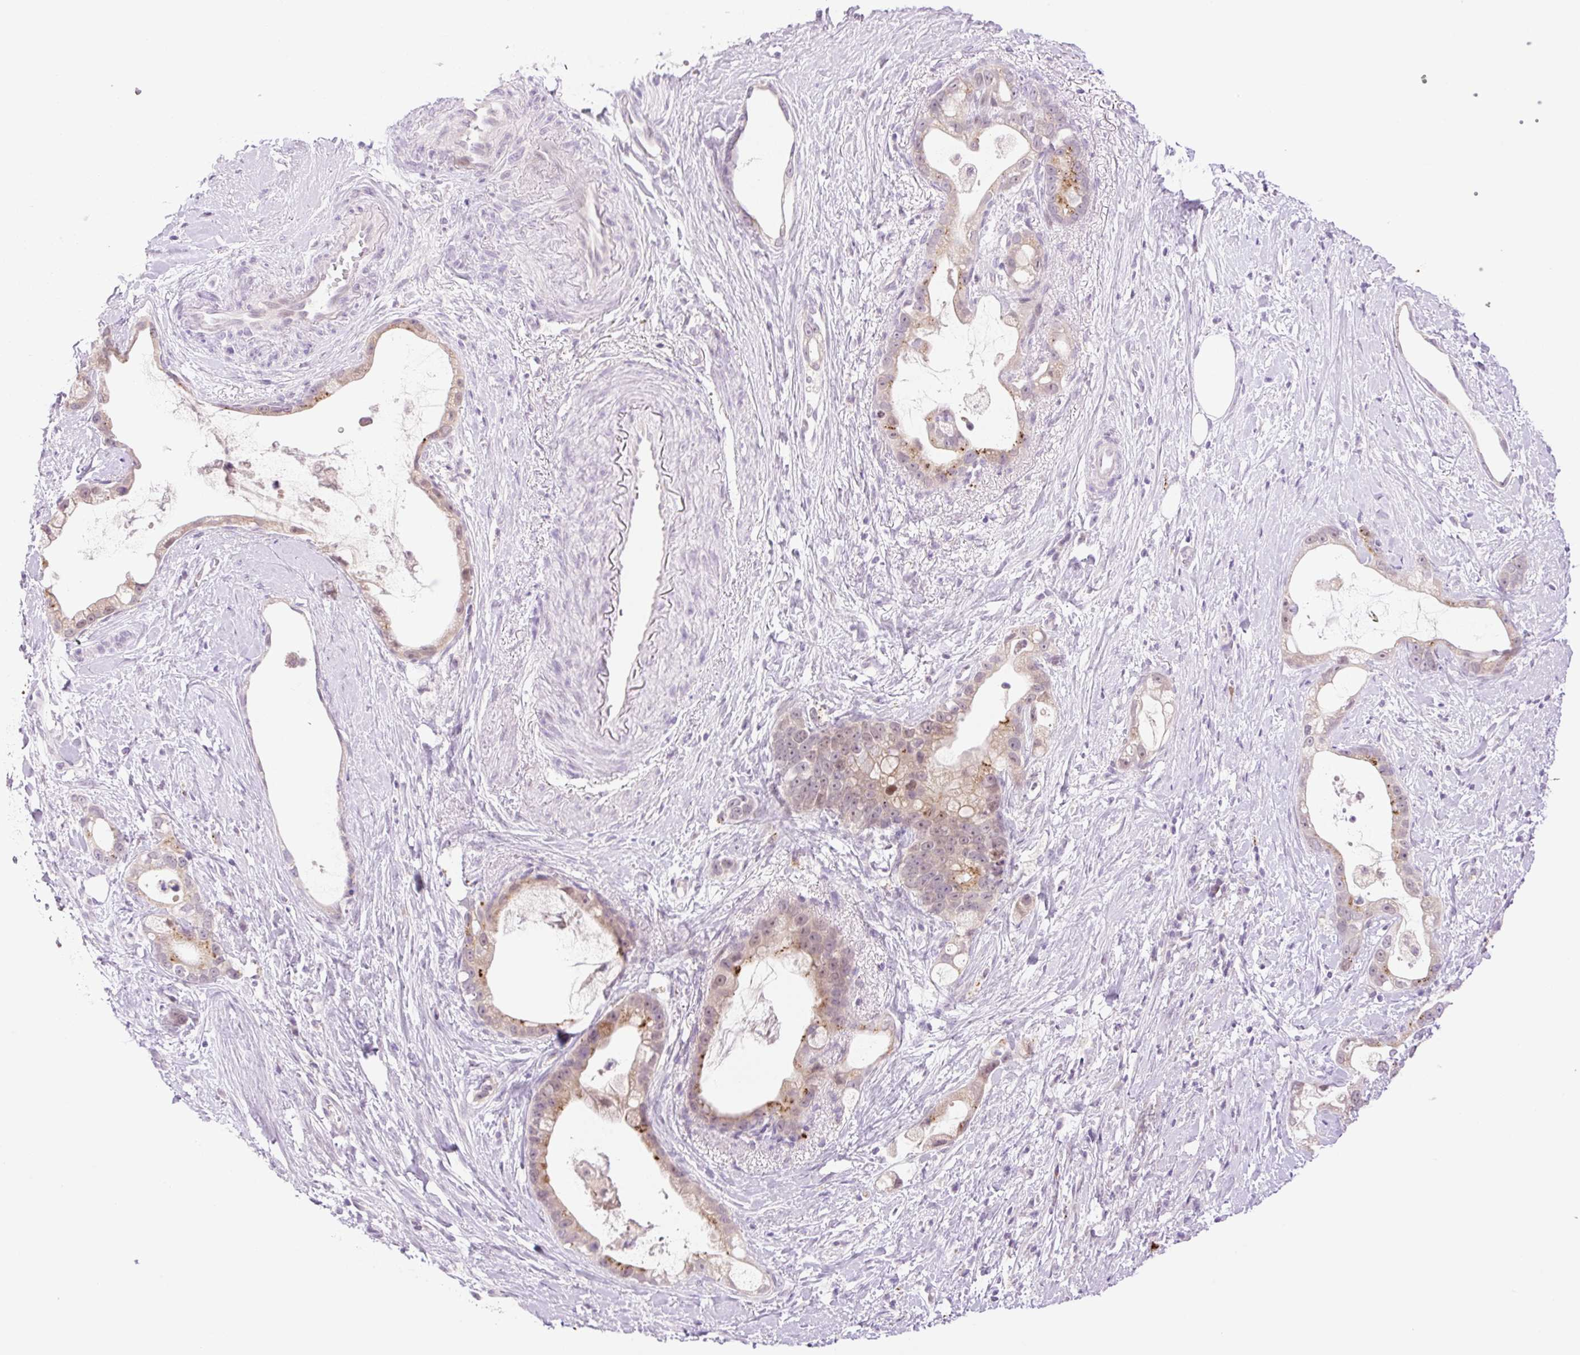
{"staining": {"intensity": "moderate", "quantity": "25%-75%", "location": "cytoplasmic/membranous"}, "tissue": "stomach cancer", "cell_type": "Tumor cells", "image_type": "cancer", "snomed": [{"axis": "morphology", "description": "Adenocarcinoma, NOS"}, {"axis": "topography", "description": "Stomach"}], "caption": "Immunohistochemical staining of stomach cancer displays moderate cytoplasmic/membranous protein staining in about 25%-75% of tumor cells.", "gene": "SPRYD4", "patient": {"sex": "male", "age": 55}}